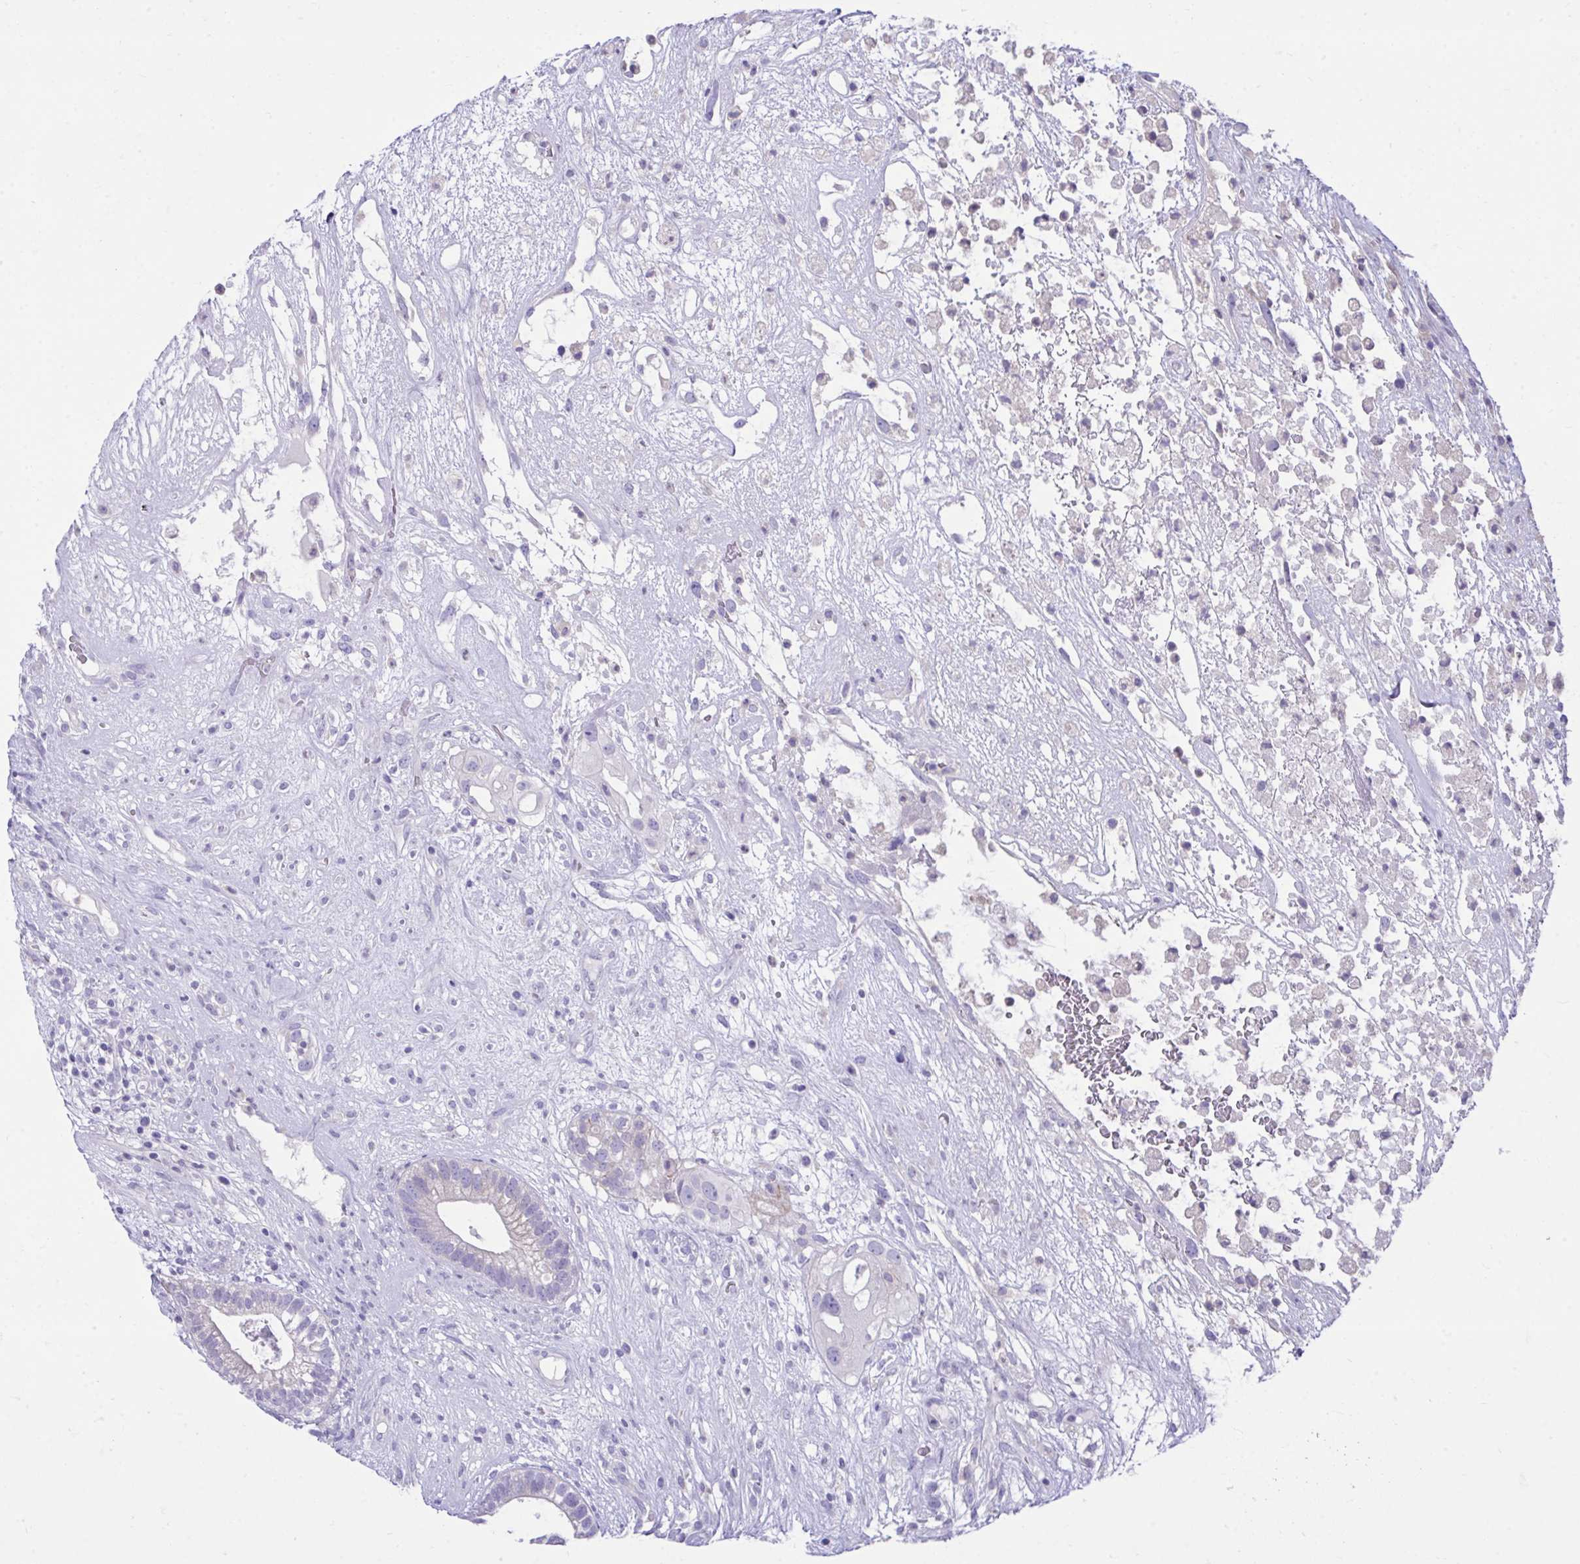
{"staining": {"intensity": "negative", "quantity": "none", "location": "none"}, "tissue": "testis cancer", "cell_type": "Tumor cells", "image_type": "cancer", "snomed": [{"axis": "morphology", "description": "Seminoma, NOS"}, {"axis": "morphology", "description": "Carcinoma, Embryonal, NOS"}, {"axis": "topography", "description": "Testis"}], "caption": "The histopathology image reveals no significant expression in tumor cells of testis cancer.", "gene": "PLEKHH1", "patient": {"sex": "male", "age": 41}}